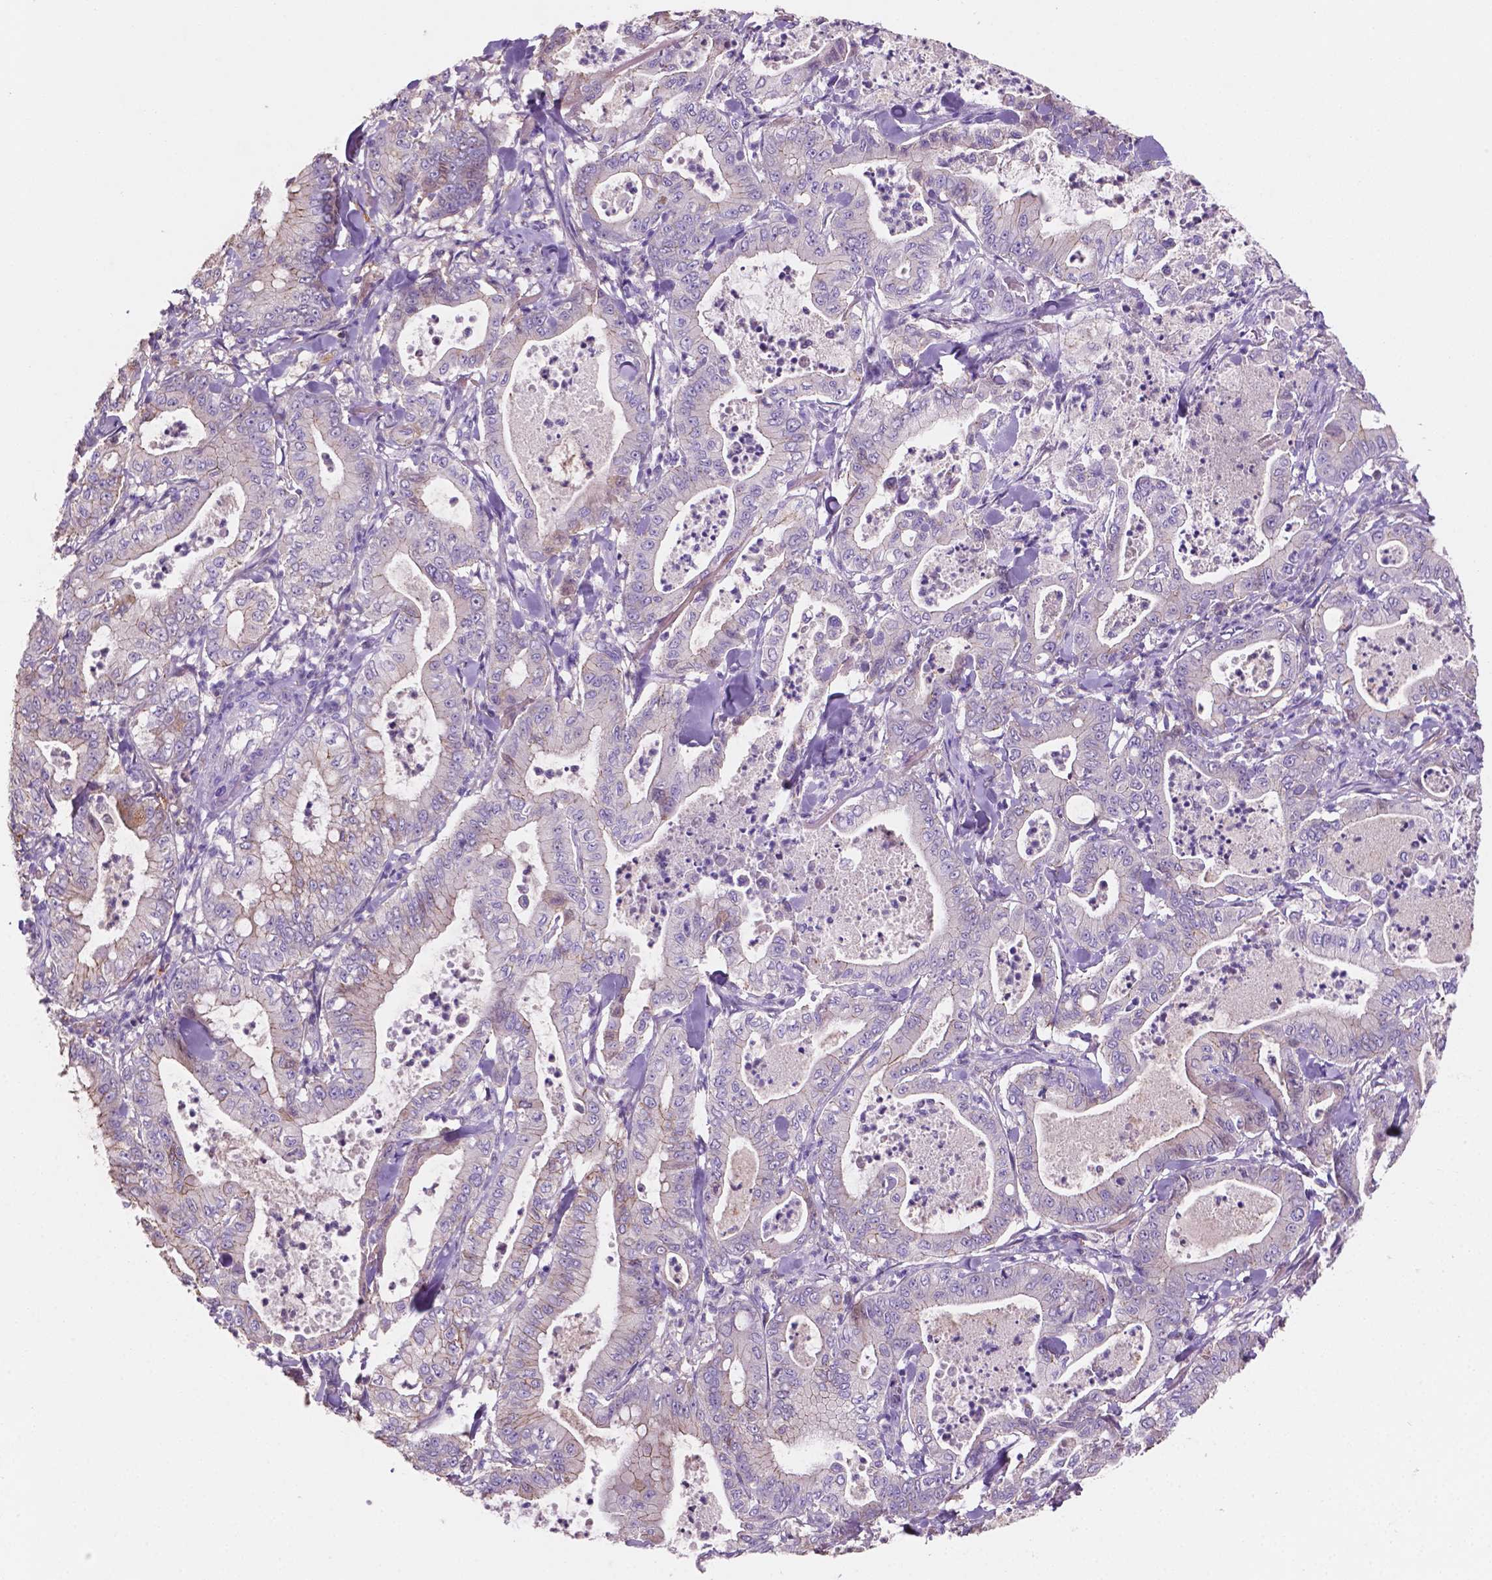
{"staining": {"intensity": "weak", "quantity": "<25%", "location": "cytoplasmic/membranous"}, "tissue": "pancreatic cancer", "cell_type": "Tumor cells", "image_type": "cancer", "snomed": [{"axis": "morphology", "description": "Adenocarcinoma, NOS"}, {"axis": "topography", "description": "Pancreas"}], "caption": "An immunohistochemistry (IHC) micrograph of pancreatic adenocarcinoma is shown. There is no staining in tumor cells of pancreatic adenocarcinoma. (DAB immunohistochemistry (IHC) visualized using brightfield microscopy, high magnification).", "gene": "MKRN2OS", "patient": {"sex": "male", "age": 71}}